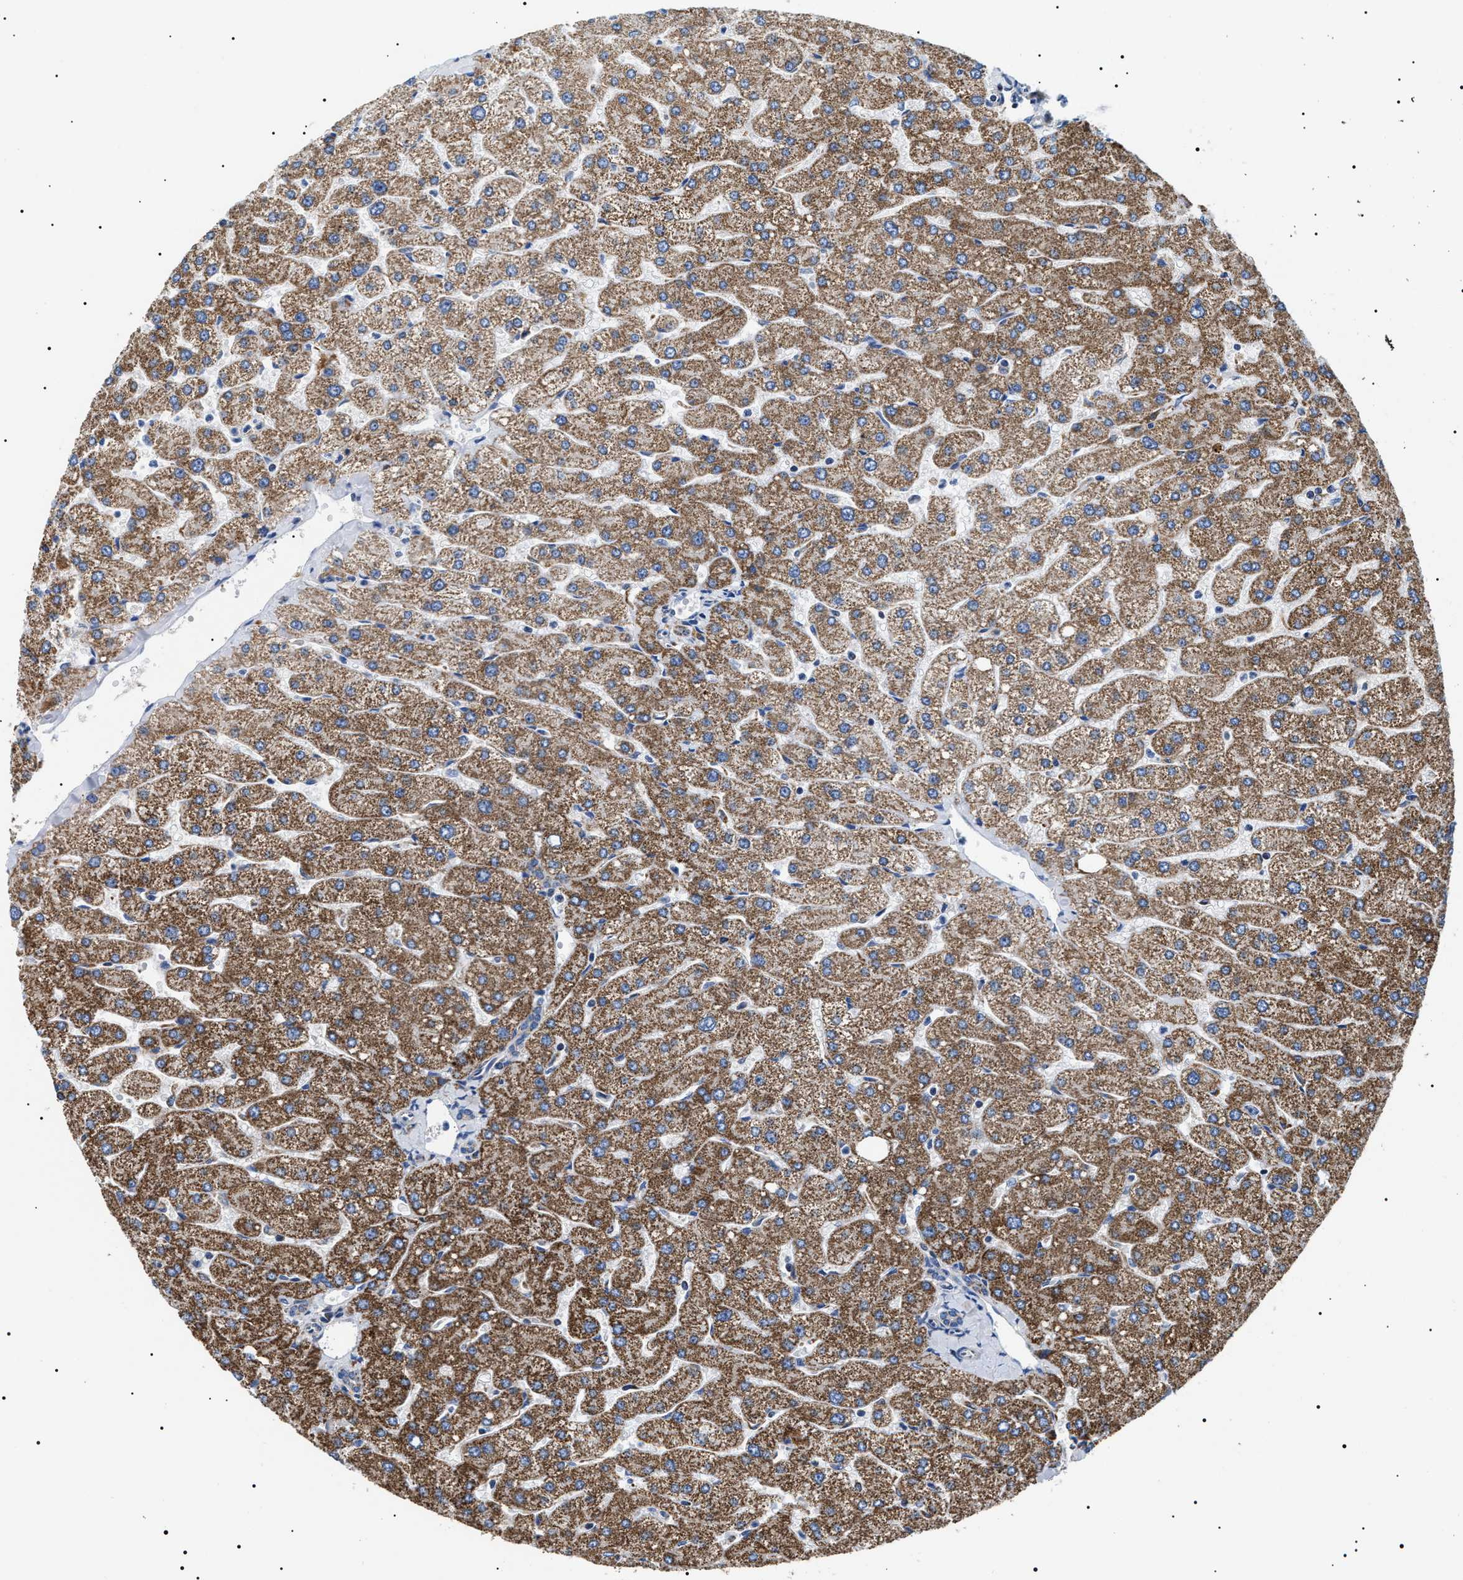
{"staining": {"intensity": "negative", "quantity": "none", "location": "none"}, "tissue": "liver", "cell_type": "Cholangiocytes", "image_type": "normal", "snomed": [{"axis": "morphology", "description": "Normal tissue, NOS"}, {"axis": "topography", "description": "Liver"}], "caption": "High magnification brightfield microscopy of unremarkable liver stained with DAB (3,3'-diaminobenzidine) (brown) and counterstained with hematoxylin (blue): cholangiocytes show no significant positivity. (DAB (3,3'-diaminobenzidine) IHC visualized using brightfield microscopy, high magnification).", "gene": "OXSM", "patient": {"sex": "male", "age": 55}}